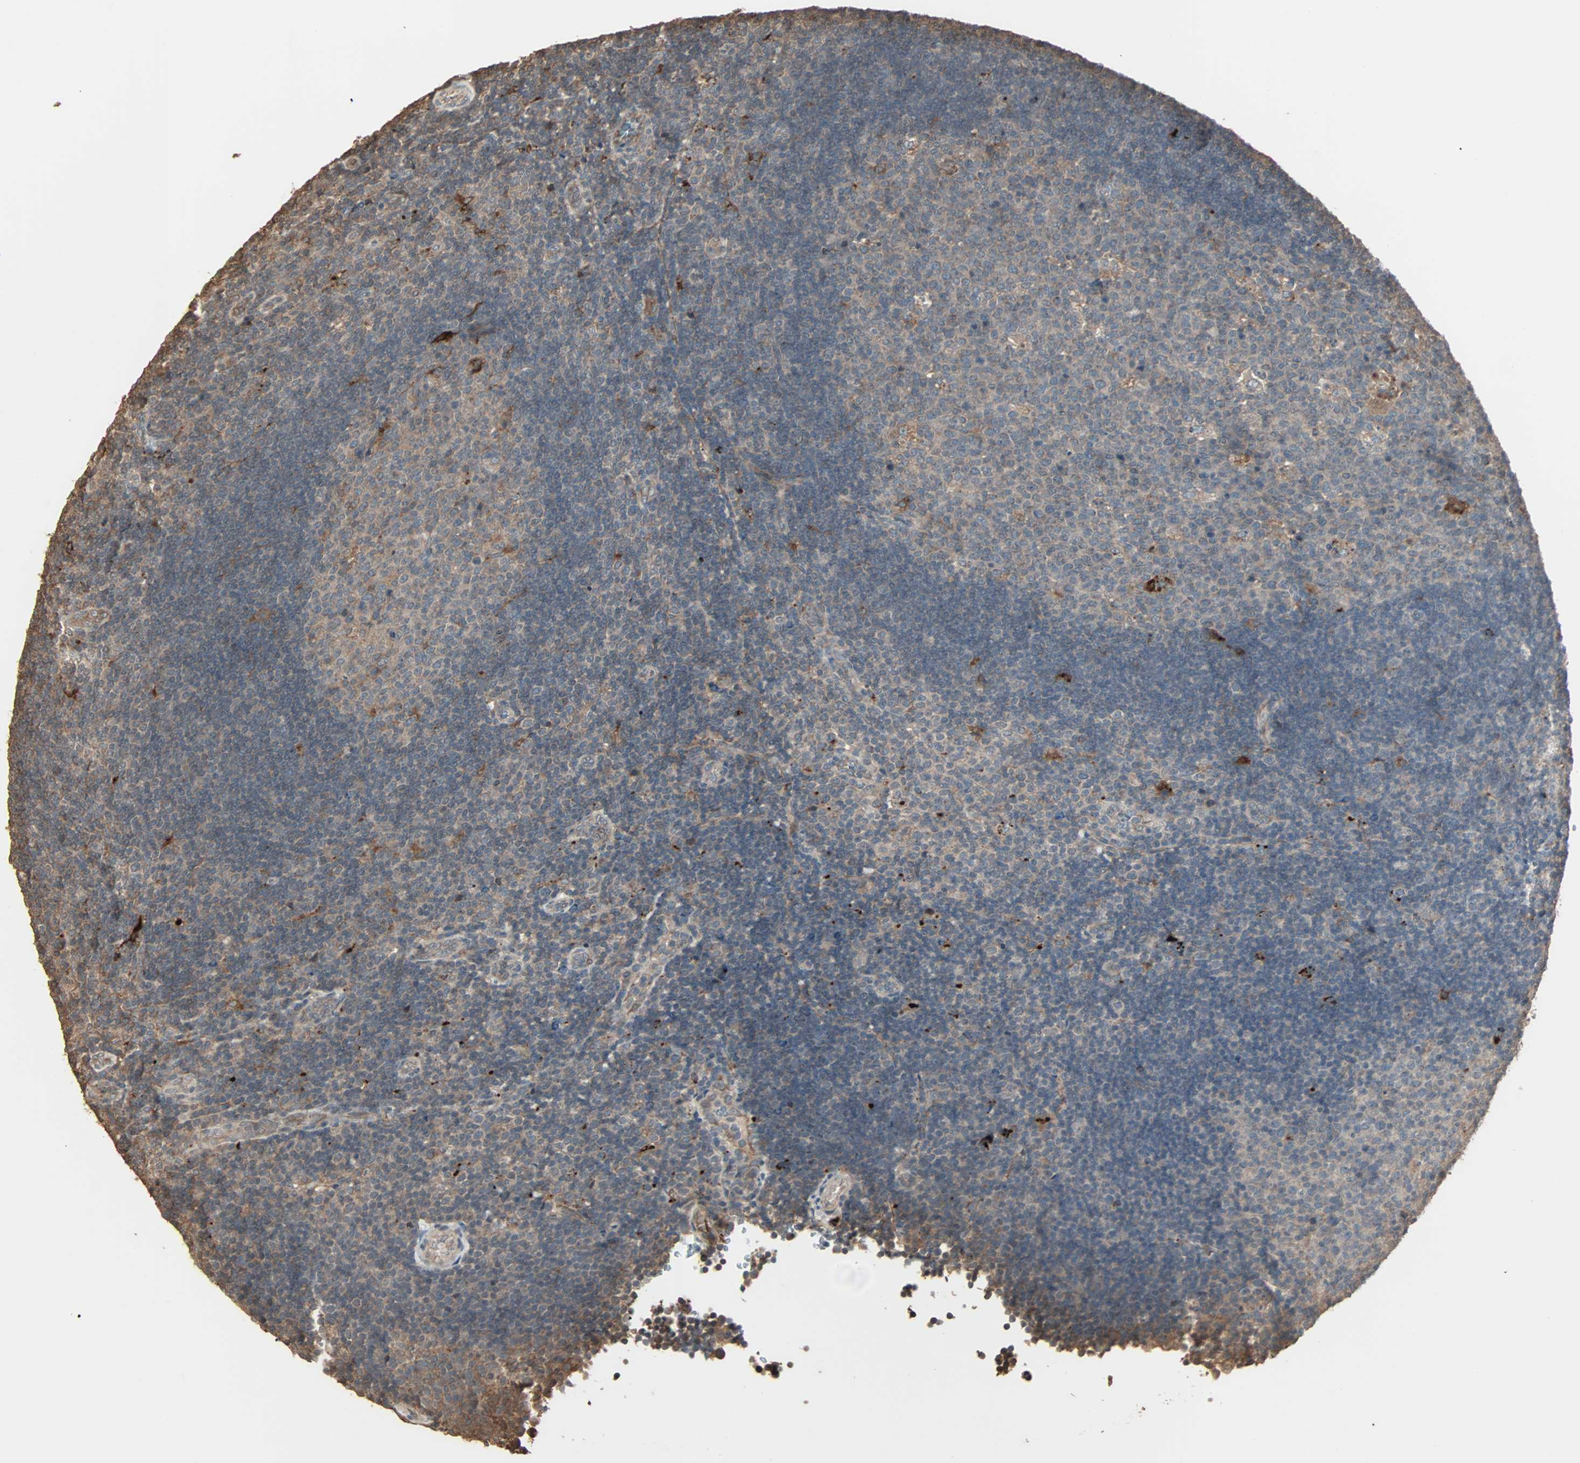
{"staining": {"intensity": "weak", "quantity": "25%-75%", "location": "cytoplasmic/membranous"}, "tissue": "lymph node", "cell_type": "Germinal center cells", "image_type": "normal", "snomed": [{"axis": "morphology", "description": "Normal tissue, NOS"}, {"axis": "topography", "description": "Lymph node"}, {"axis": "topography", "description": "Salivary gland"}], "caption": "Protein positivity by IHC demonstrates weak cytoplasmic/membranous staining in about 25%-75% of germinal center cells in benign lymph node.", "gene": "CALCRL", "patient": {"sex": "male", "age": 8}}